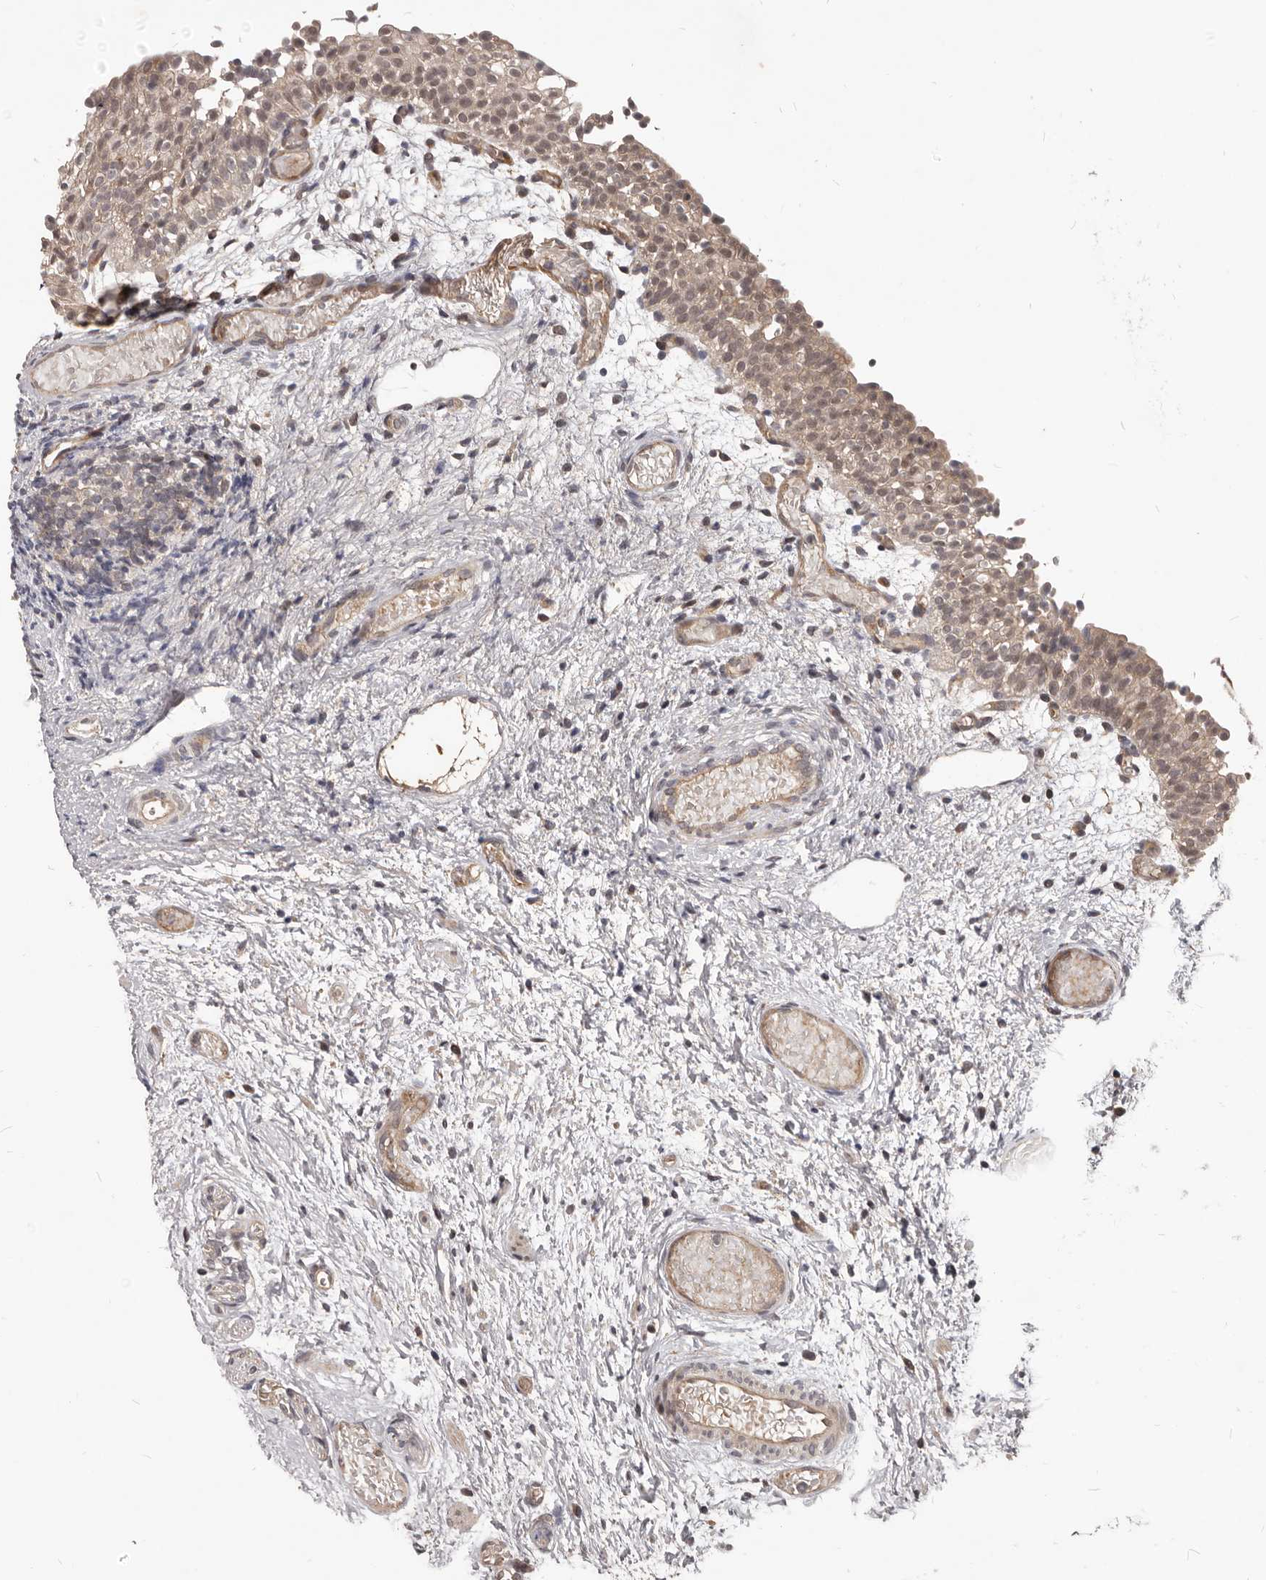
{"staining": {"intensity": "weak", "quantity": ">75%", "location": "cytoplasmic/membranous,nuclear"}, "tissue": "urinary bladder", "cell_type": "Urothelial cells", "image_type": "normal", "snomed": [{"axis": "morphology", "description": "Normal tissue, NOS"}, {"axis": "topography", "description": "Urinary bladder"}], "caption": "Protein expression by IHC exhibits weak cytoplasmic/membranous,nuclear staining in approximately >75% of urothelial cells in unremarkable urinary bladder.", "gene": "GABPB2", "patient": {"sex": "male", "age": 1}}